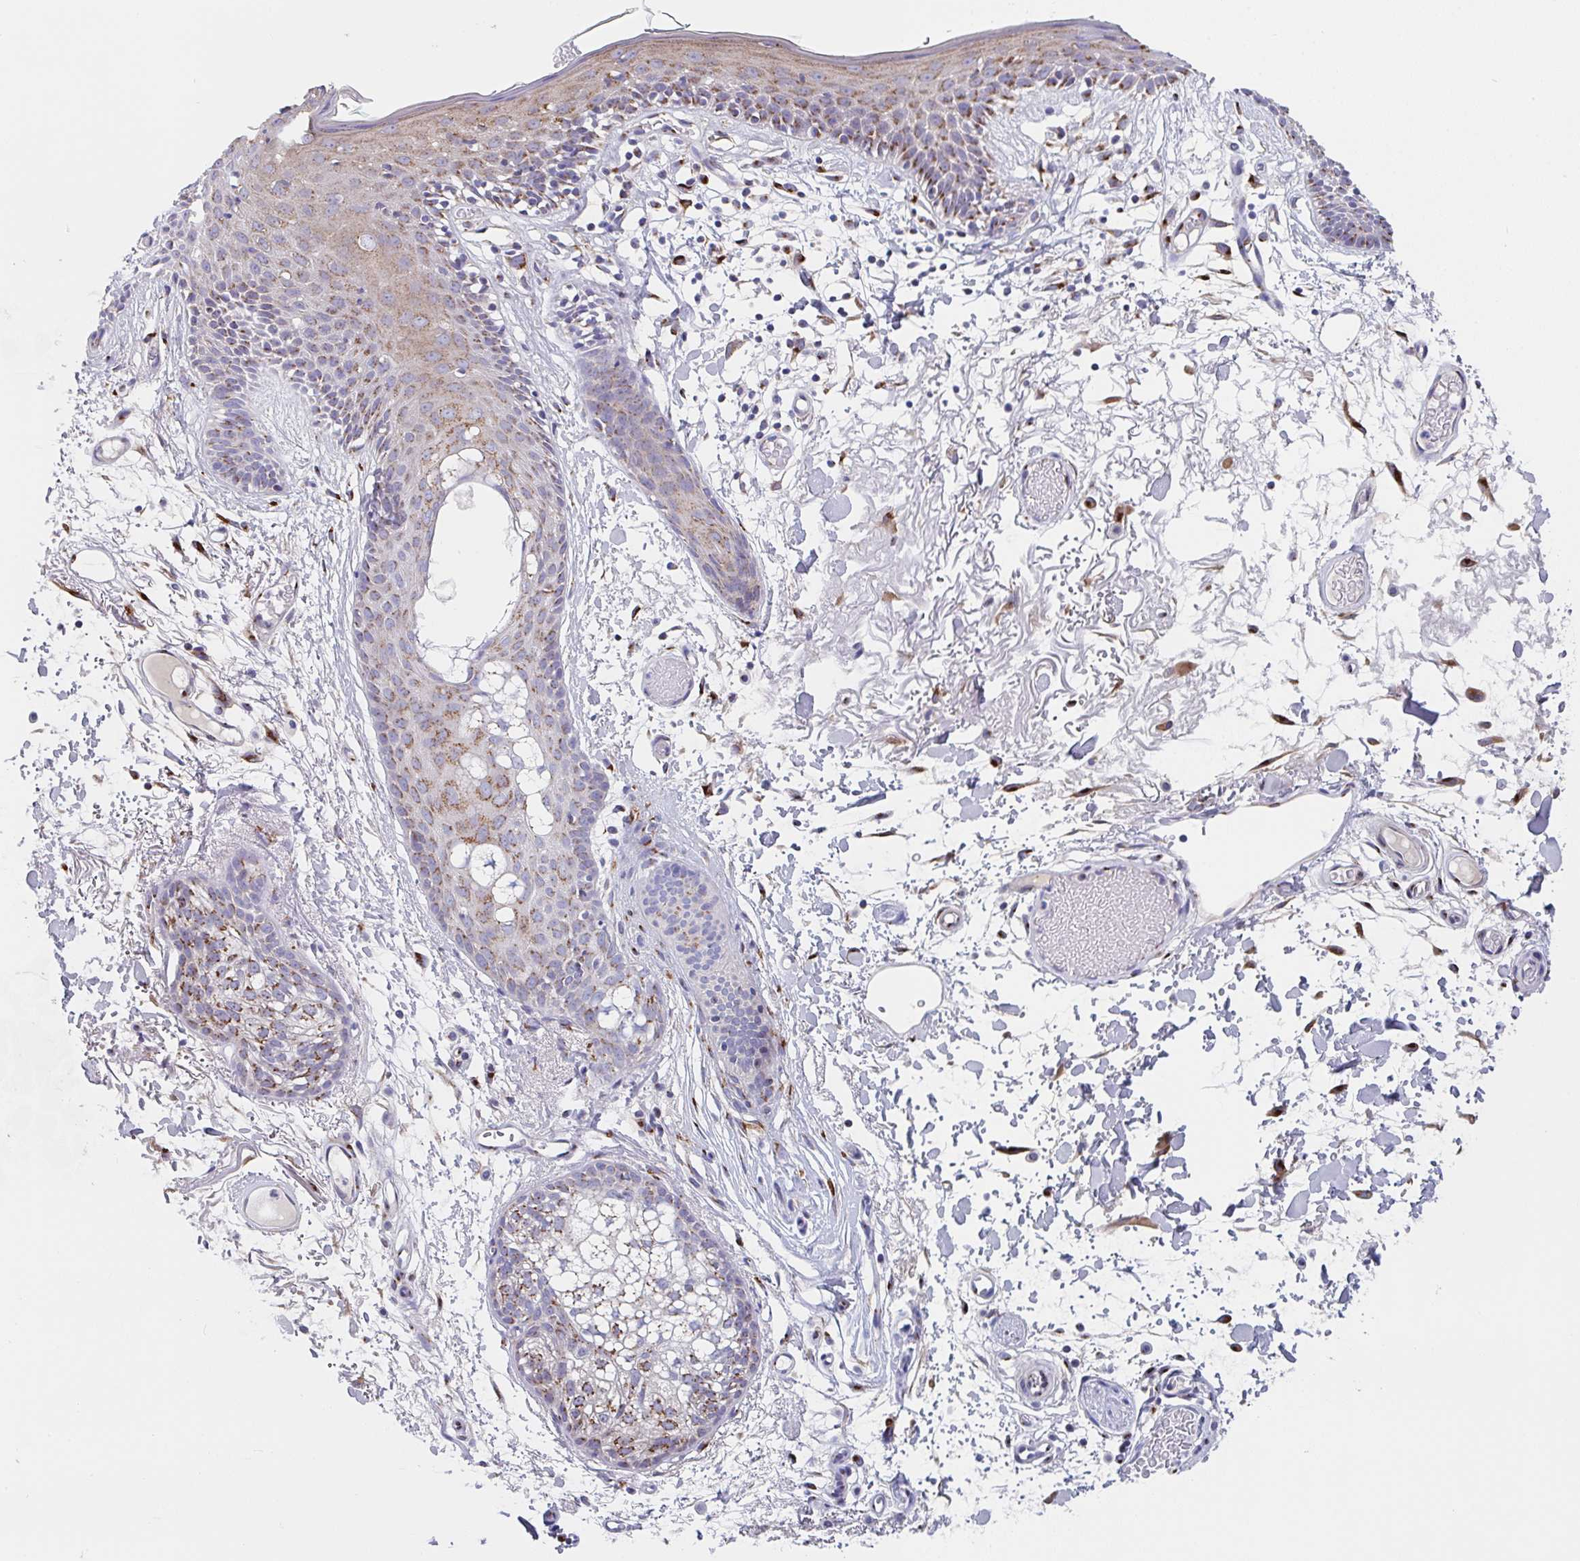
{"staining": {"intensity": "strong", "quantity": "25%-75%", "location": "cytoplasmic/membranous"}, "tissue": "skin", "cell_type": "Fibroblasts", "image_type": "normal", "snomed": [{"axis": "morphology", "description": "Normal tissue, NOS"}, {"axis": "topography", "description": "Skin"}], "caption": "High-power microscopy captured an immunohistochemistry histopathology image of normal skin, revealing strong cytoplasmic/membranous positivity in about 25%-75% of fibroblasts. (DAB (3,3'-diaminobenzidine) IHC, brown staining for protein, blue staining for nuclei).", "gene": "PROSER3", "patient": {"sex": "male", "age": 79}}